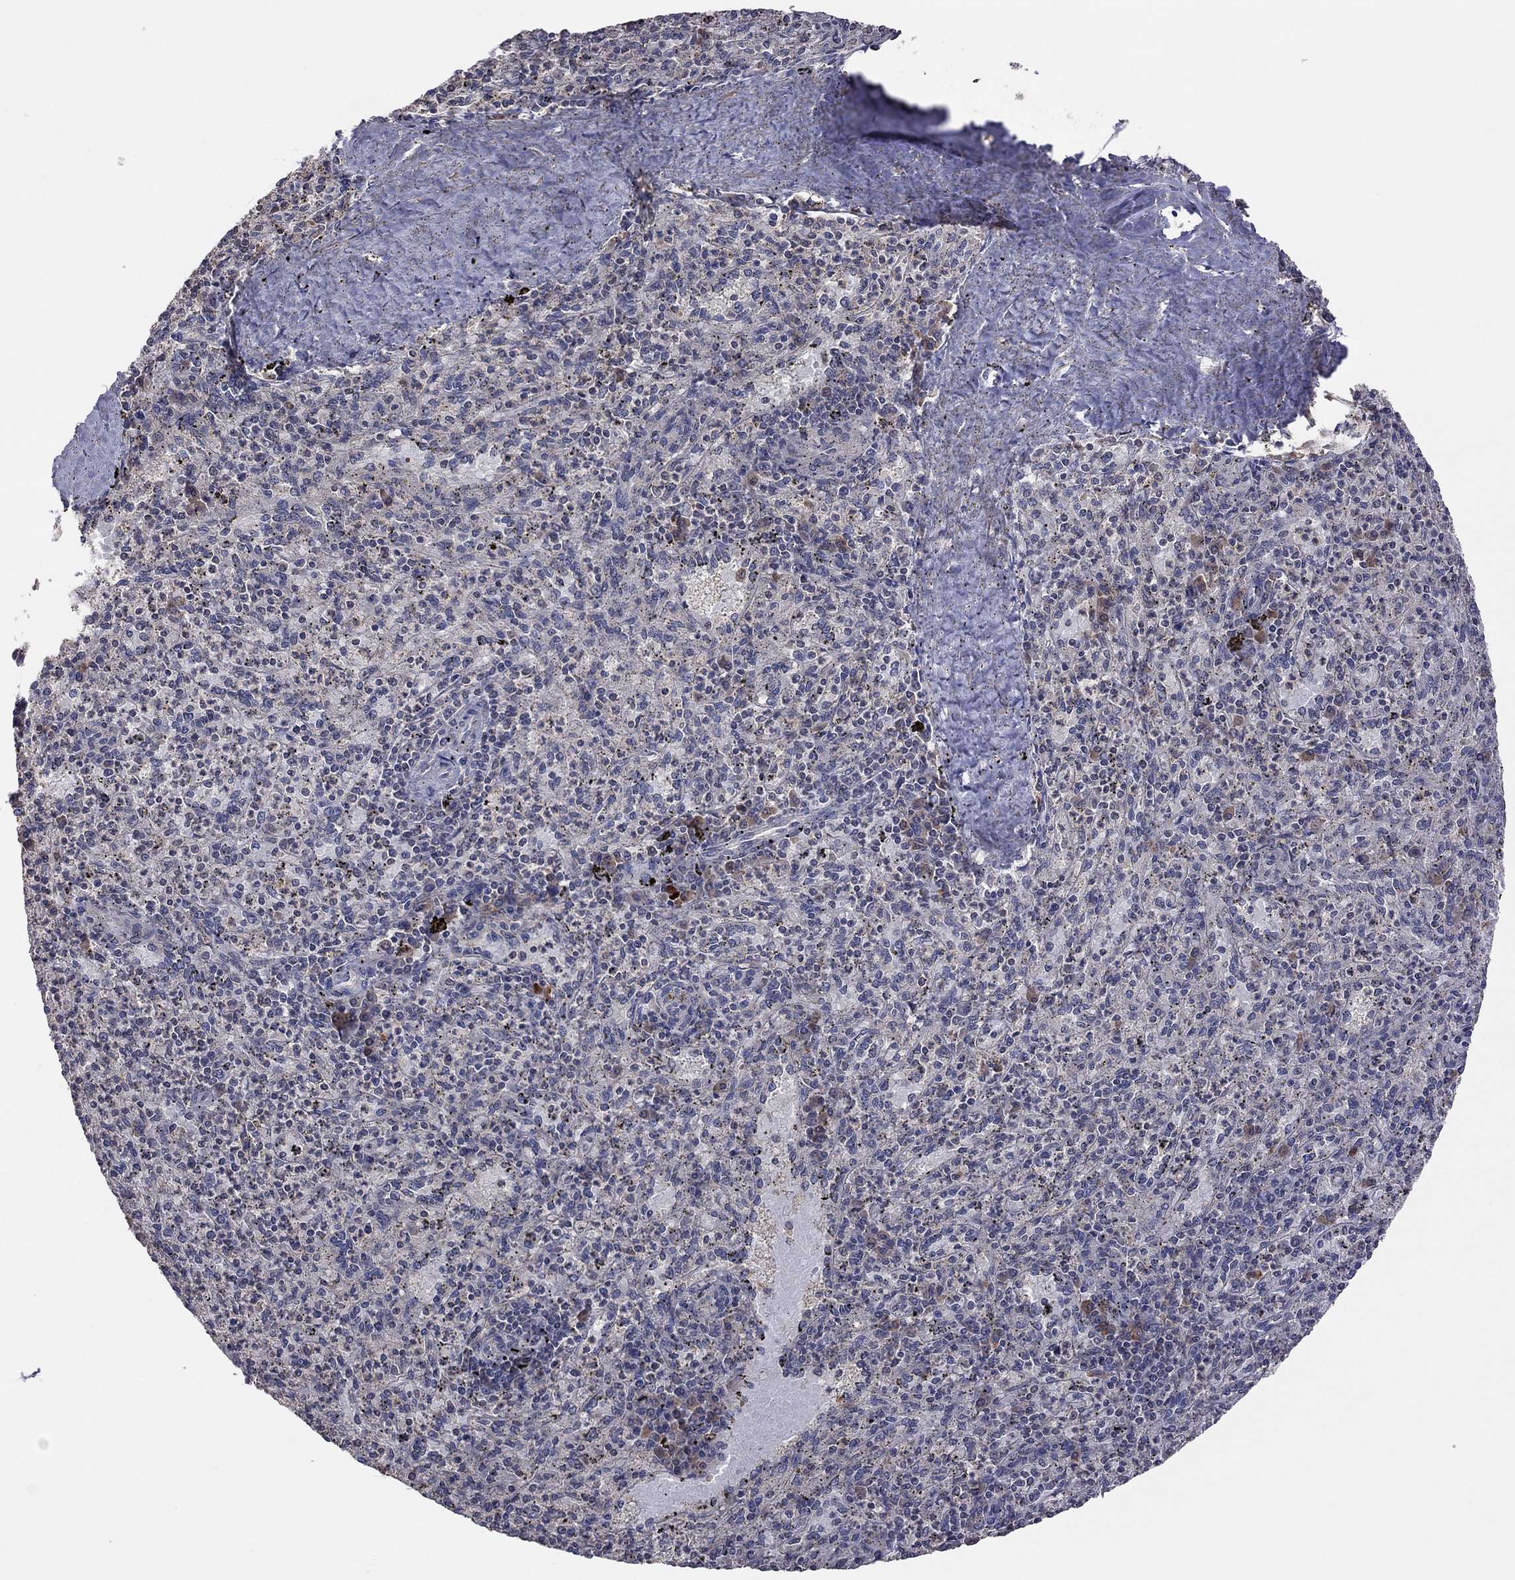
{"staining": {"intensity": "negative", "quantity": "none", "location": "none"}, "tissue": "spleen", "cell_type": "Cells in red pulp", "image_type": "normal", "snomed": [{"axis": "morphology", "description": "Normal tissue, NOS"}, {"axis": "topography", "description": "Spleen"}], "caption": "Immunohistochemistry (IHC) histopathology image of unremarkable spleen: spleen stained with DAB (3,3'-diaminobenzidine) exhibits no significant protein staining in cells in red pulp.", "gene": "TSNARE1", "patient": {"sex": "male", "age": 60}}